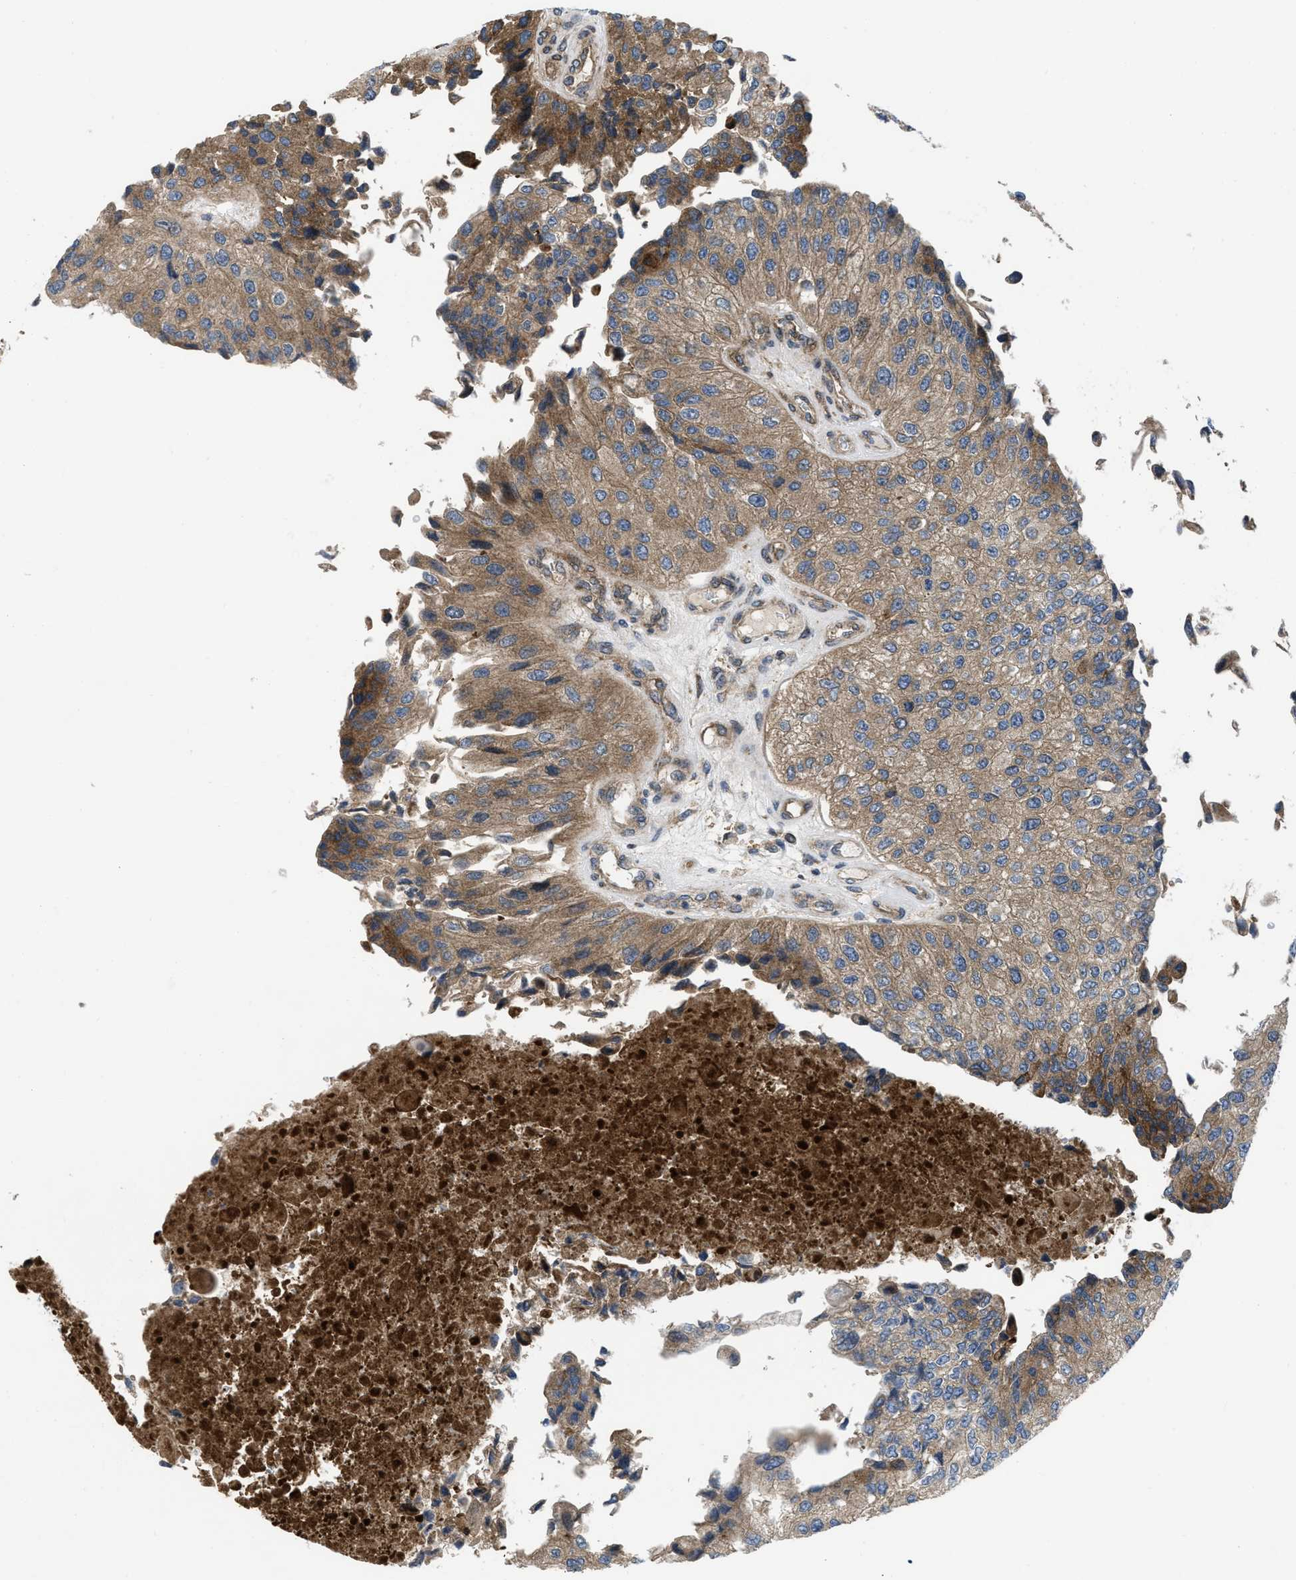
{"staining": {"intensity": "moderate", "quantity": ">75%", "location": "cytoplasmic/membranous"}, "tissue": "urothelial cancer", "cell_type": "Tumor cells", "image_type": "cancer", "snomed": [{"axis": "morphology", "description": "Urothelial carcinoma, High grade"}, {"axis": "topography", "description": "Kidney"}, {"axis": "topography", "description": "Urinary bladder"}], "caption": "A brown stain labels moderate cytoplasmic/membranous expression of a protein in urothelial cancer tumor cells. The staining was performed using DAB, with brown indicating positive protein expression. Nuclei are stained blue with hematoxylin.", "gene": "PPP2CB", "patient": {"sex": "male", "age": 77}}